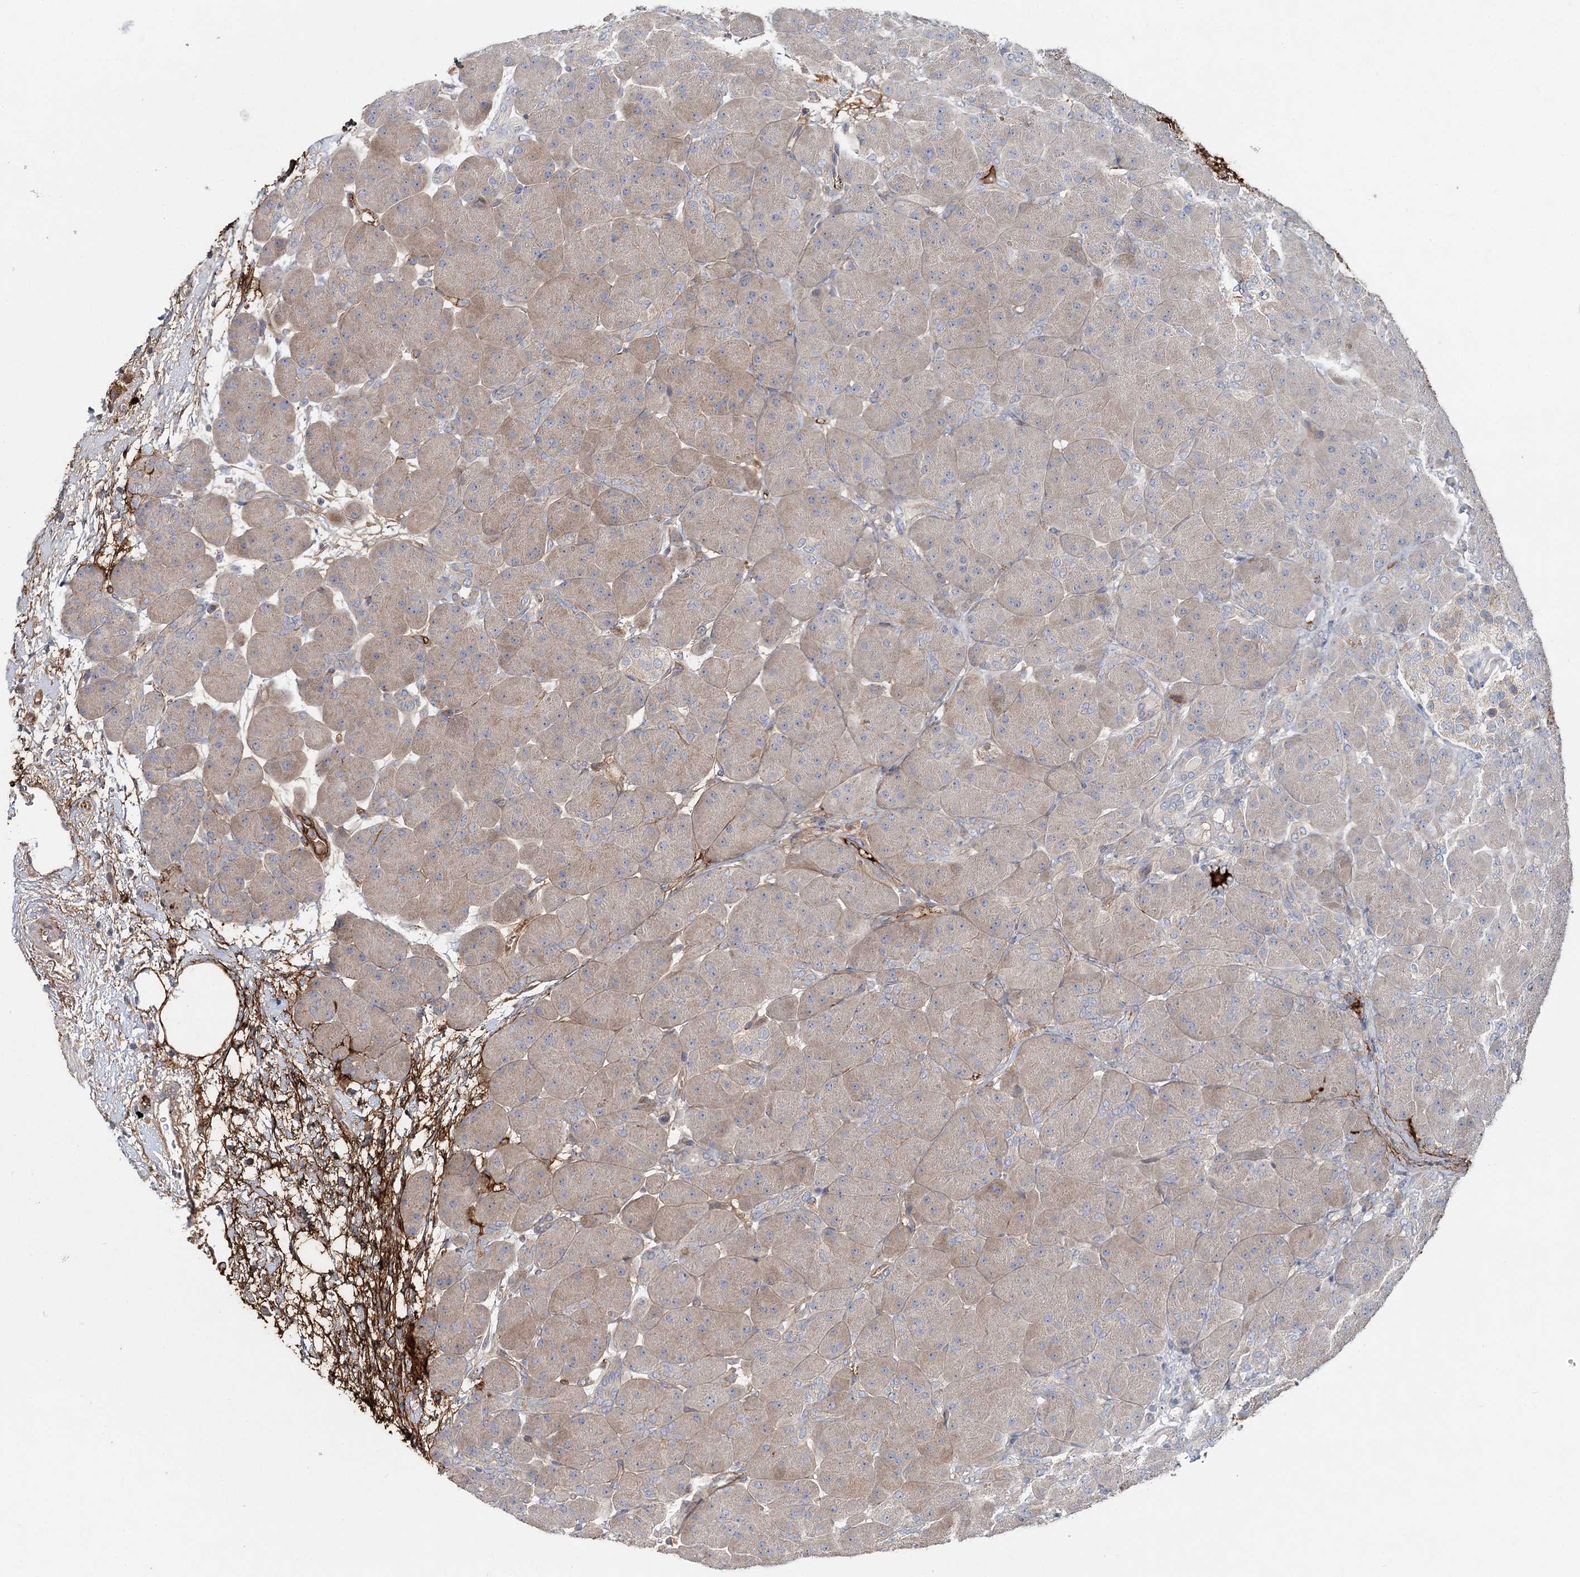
{"staining": {"intensity": "weak", "quantity": "25%-75%", "location": "cytoplasmic/membranous"}, "tissue": "pancreas", "cell_type": "Exocrine glandular cells", "image_type": "normal", "snomed": [{"axis": "morphology", "description": "Normal tissue, NOS"}, {"axis": "topography", "description": "Pancreas"}], "caption": "IHC histopathology image of normal pancreas: human pancreas stained using immunohistochemistry (IHC) displays low levels of weak protein expression localized specifically in the cytoplasmic/membranous of exocrine glandular cells, appearing as a cytoplasmic/membranous brown color.", "gene": "ALKBH8", "patient": {"sex": "male", "age": 66}}